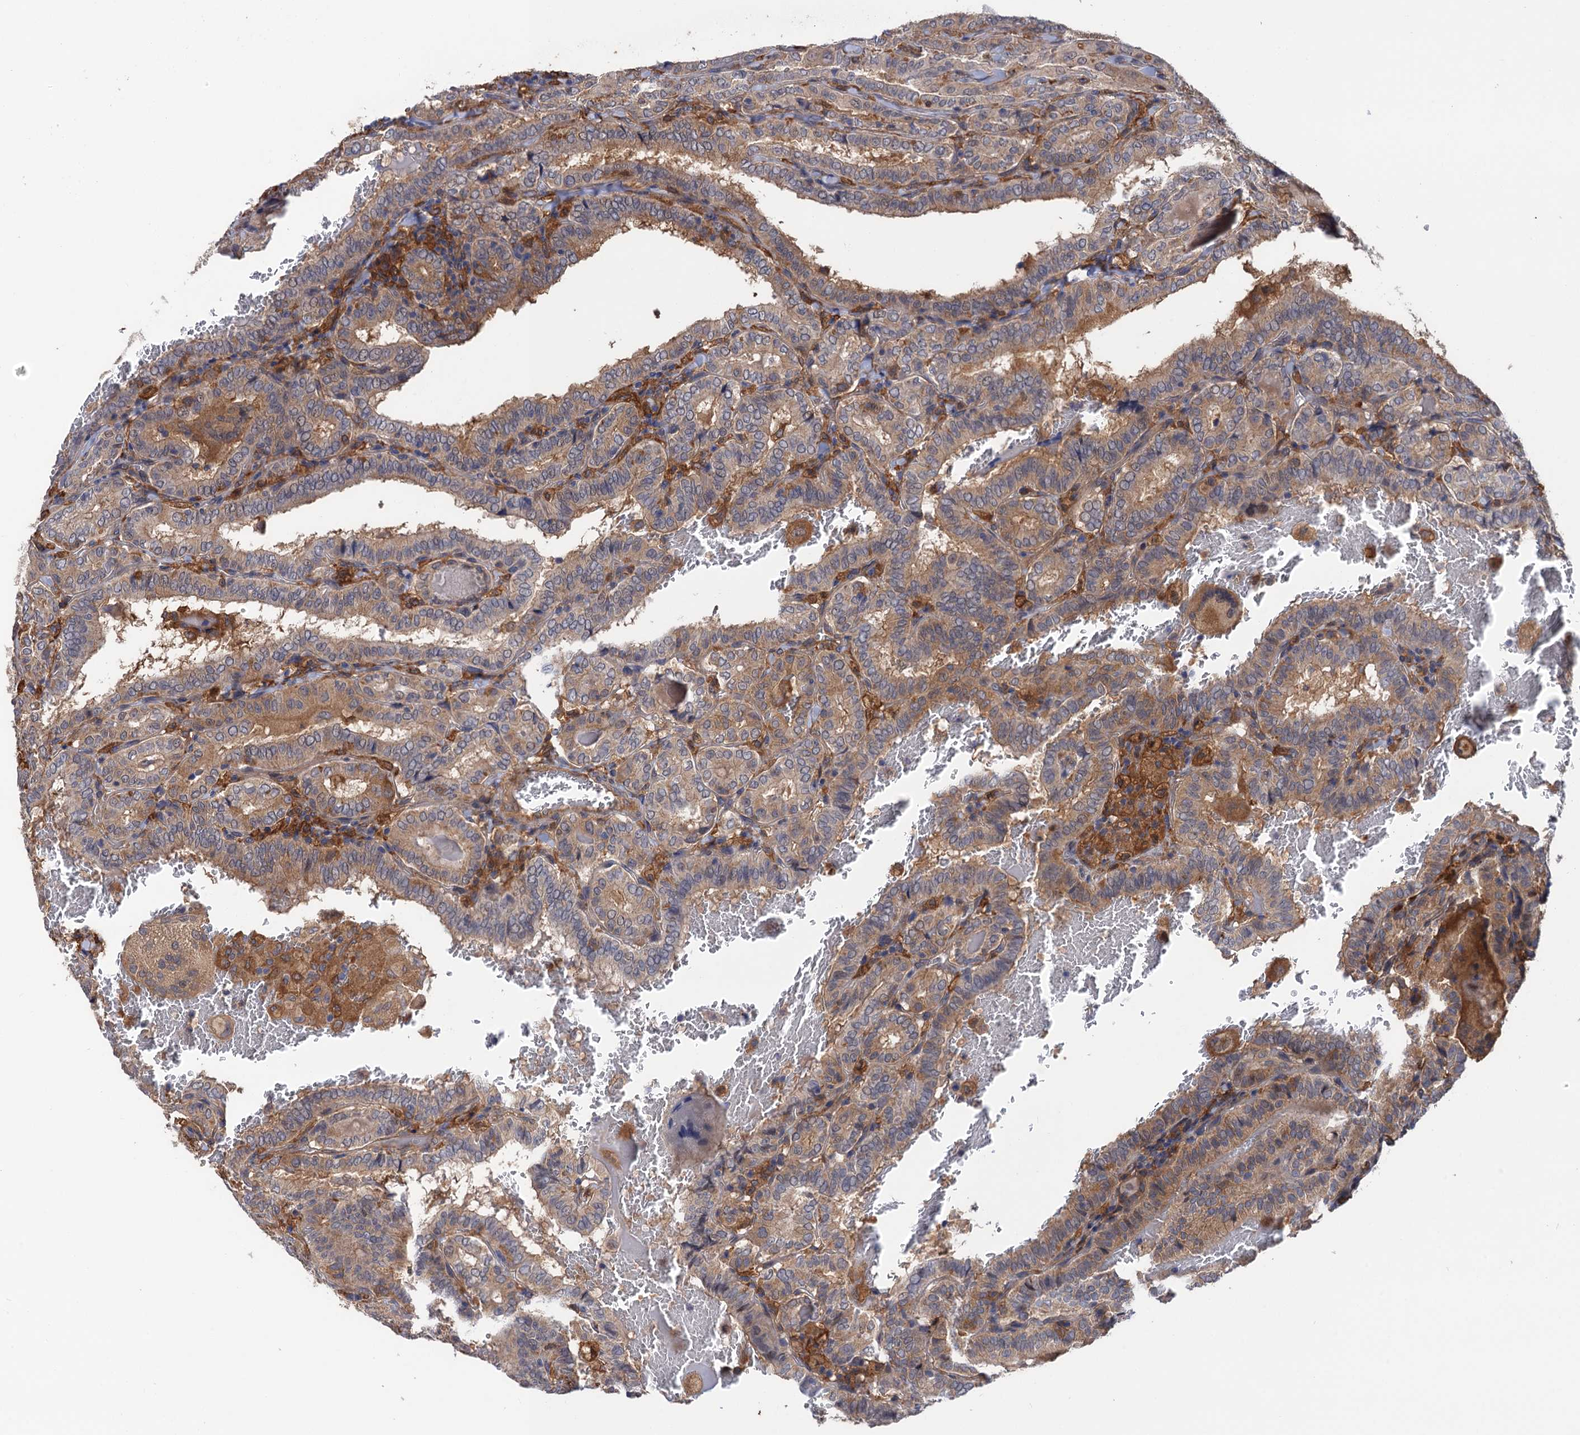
{"staining": {"intensity": "weak", "quantity": "25%-75%", "location": "cytoplasmic/membranous"}, "tissue": "thyroid cancer", "cell_type": "Tumor cells", "image_type": "cancer", "snomed": [{"axis": "morphology", "description": "Papillary adenocarcinoma, NOS"}, {"axis": "topography", "description": "Thyroid gland"}], "caption": "Immunohistochemistry (IHC) (DAB) staining of thyroid cancer (papillary adenocarcinoma) reveals weak cytoplasmic/membranous protein positivity in about 25%-75% of tumor cells.", "gene": "NEK8", "patient": {"sex": "female", "age": 72}}